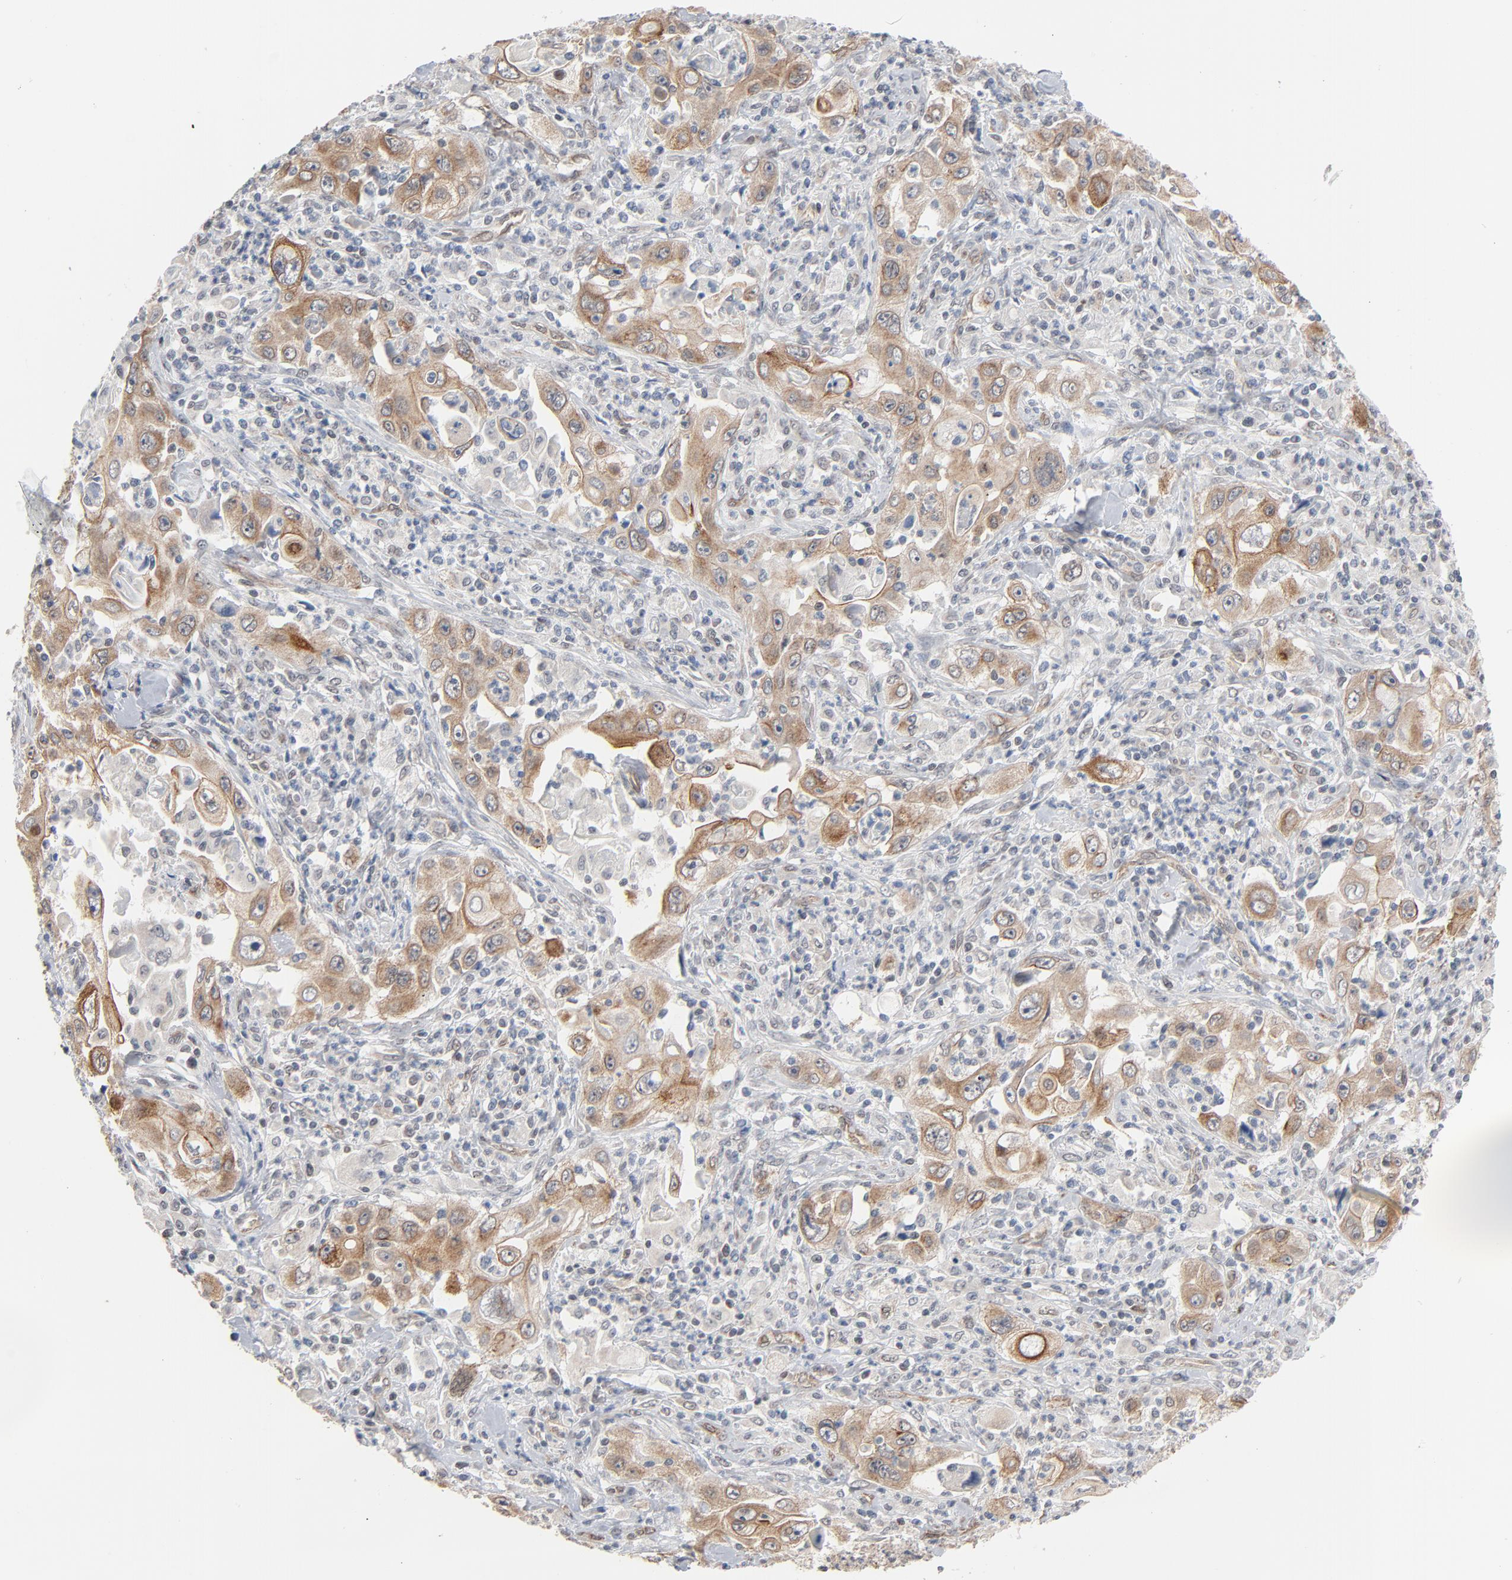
{"staining": {"intensity": "moderate", "quantity": ">75%", "location": "cytoplasmic/membranous"}, "tissue": "pancreatic cancer", "cell_type": "Tumor cells", "image_type": "cancer", "snomed": [{"axis": "morphology", "description": "Adenocarcinoma, NOS"}, {"axis": "topography", "description": "Pancreas"}], "caption": "Immunohistochemistry histopathology image of human adenocarcinoma (pancreatic) stained for a protein (brown), which shows medium levels of moderate cytoplasmic/membranous positivity in about >75% of tumor cells.", "gene": "ITPR3", "patient": {"sex": "male", "age": 70}}